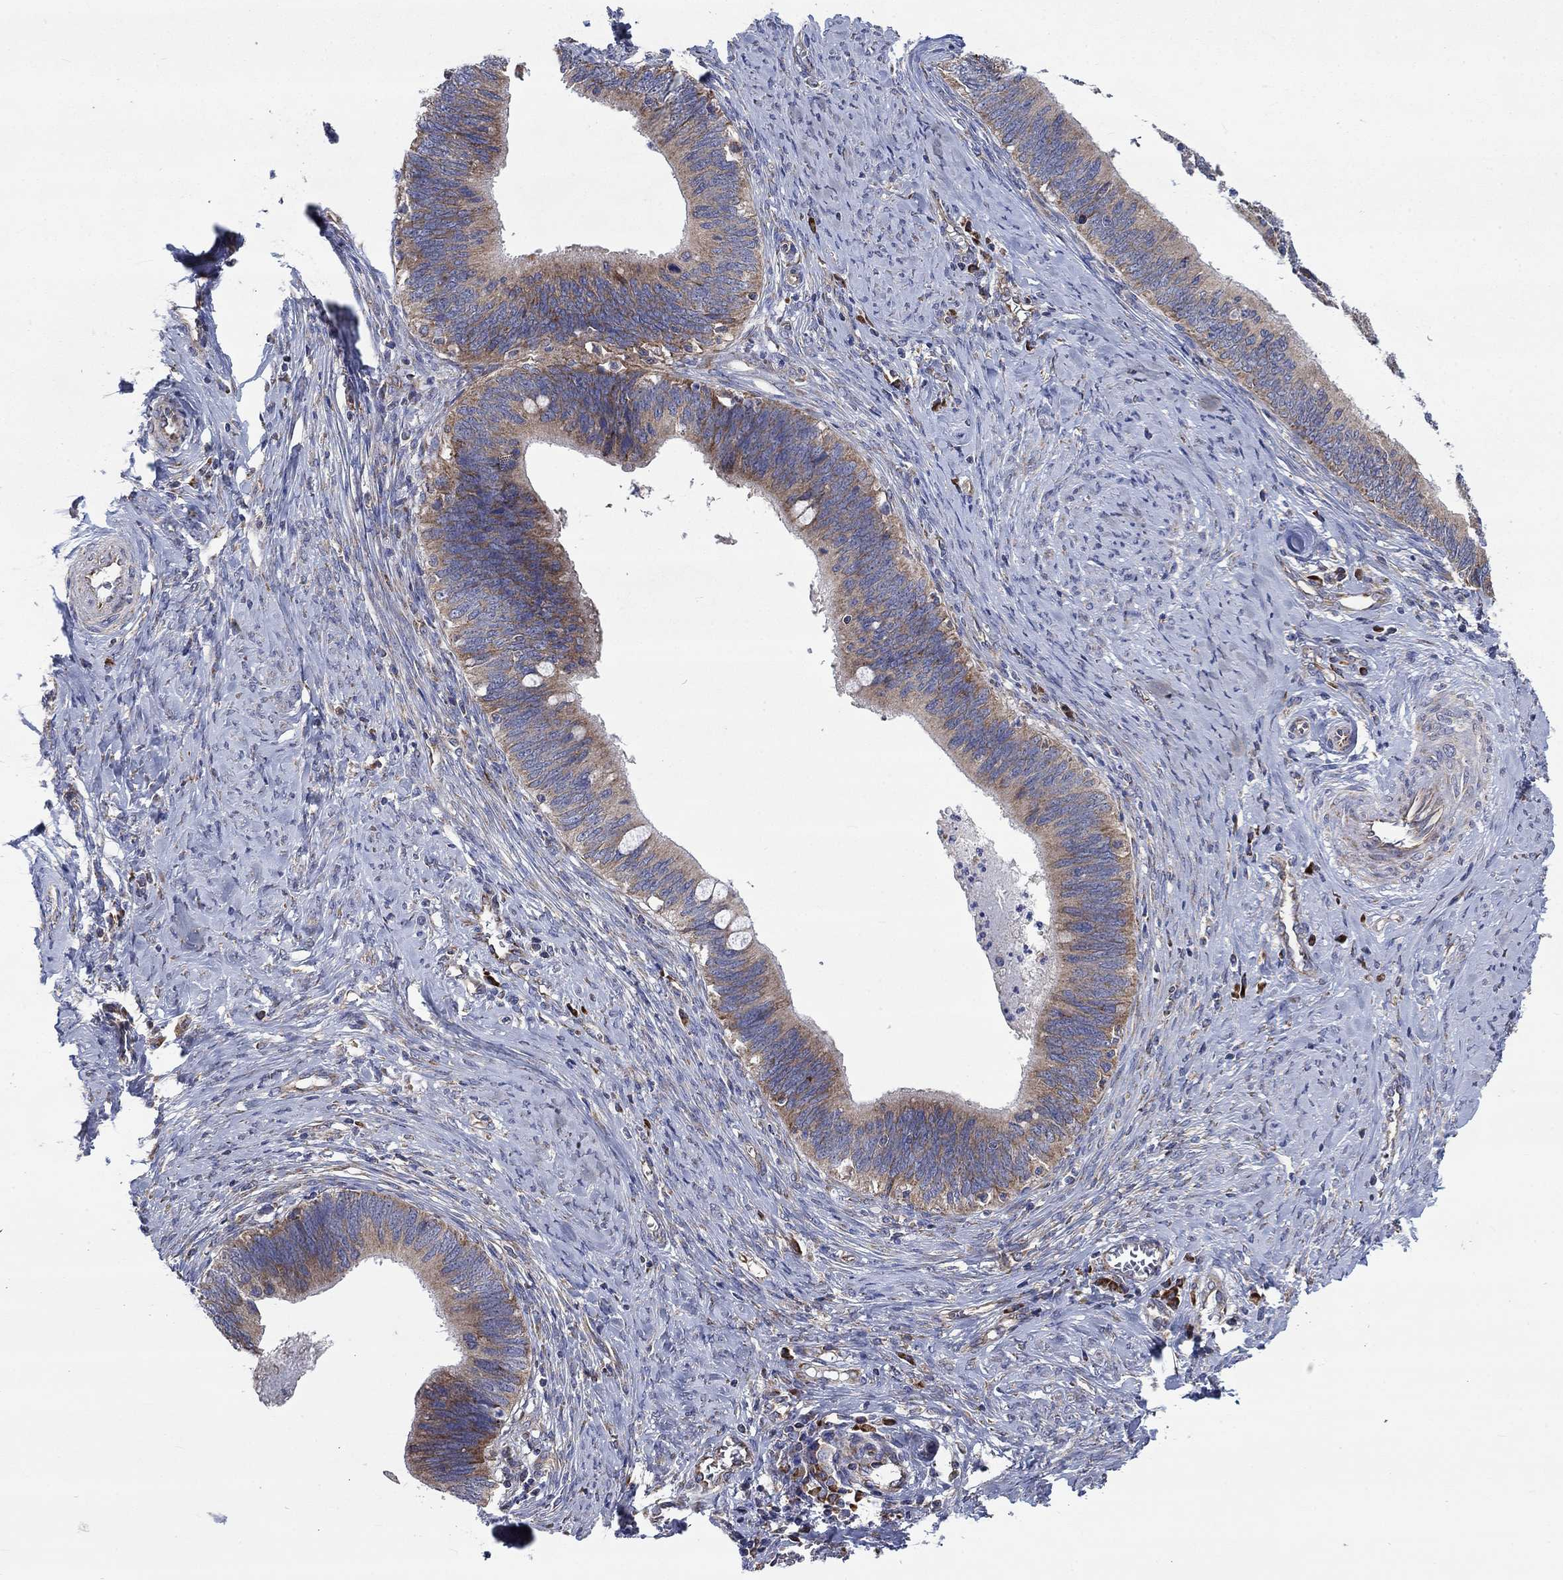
{"staining": {"intensity": "weak", "quantity": ">75%", "location": "cytoplasmic/membranous"}, "tissue": "cervical cancer", "cell_type": "Tumor cells", "image_type": "cancer", "snomed": [{"axis": "morphology", "description": "Adenocarcinoma, NOS"}, {"axis": "topography", "description": "Cervix"}], "caption": "An immunohistochemistry photomicrograph of neoplastic tissue is shown. Protein staining in brown highlights weak cytoplasmic/membranous positivity in cervical adenocarcinoma within tumor cells.", "gene": "RPLP0", "patient": {"sex": "female", "age": 42}}